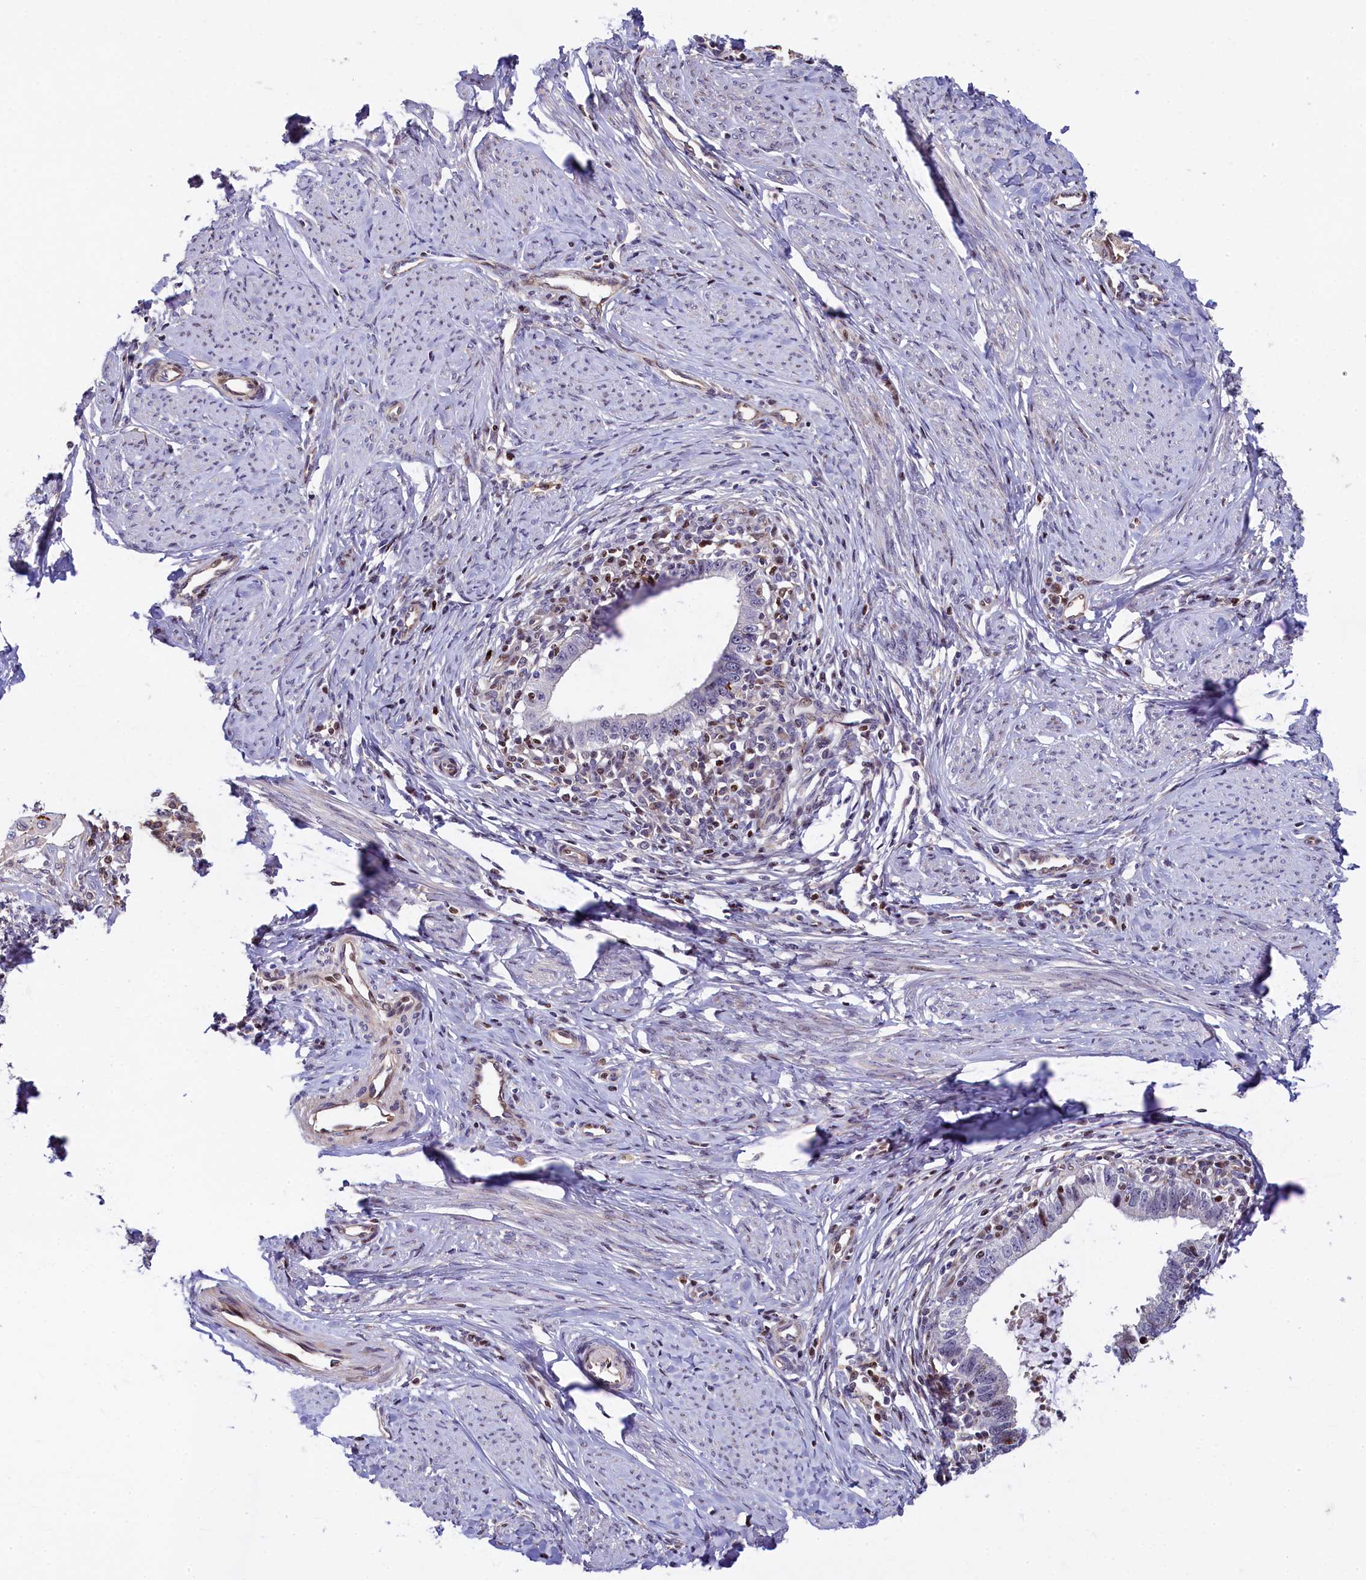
{"staining": {"intensity": "negative", "quantity": "none", "location": "none"}, "tissue": "cervical cancer", "cell_type": "Tumor cells", "image_type": "cancer", "snomed": [{"axis": "morphology", "description": "Adenocarcinoma, NOS"}, {"axis": "topography", "description": "Cervix"}], "caption": "IHC photomicrograph of neoplastic tissue: human cervical cancer stained with DAB (3,3'-diaminobenzidine) demonstrates no significant protein staining in tumor cells. (Brightfield microscopy of DAB immunohistochemistry at high magnification).", "gene": "TGDS", "patient": {"sex": "female", "age": 36}}